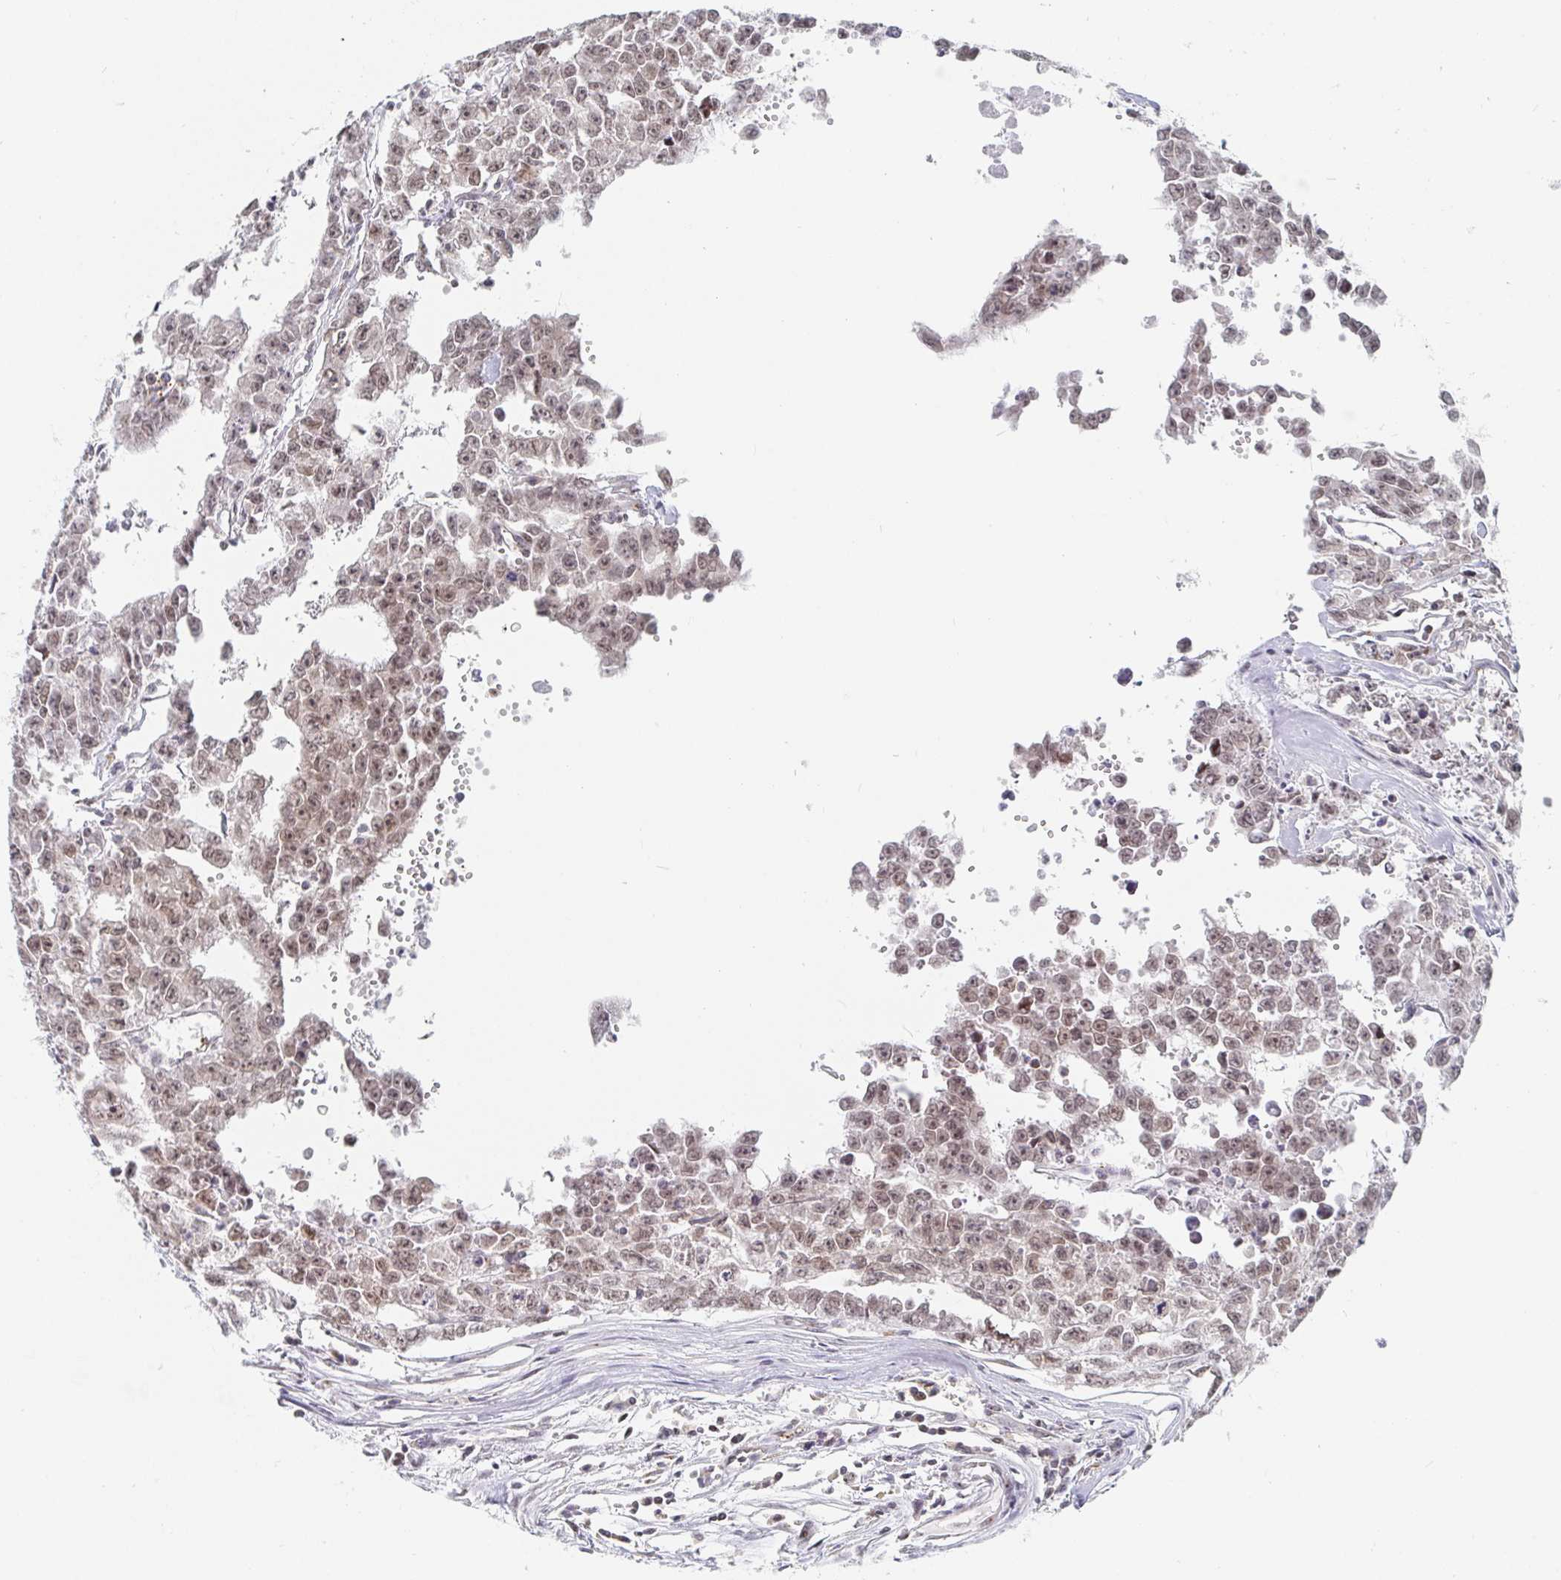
{"staining": {"intensity": "weak", "quantity": ">75%", "location": "nuclear"}, "tissue": "testis cancer", "cell_type": "Tumor cells", "image_type": "cancer", "snomed": [{"axis": "morphology", "description": "Carcinoma, Embryonal, NOS"}, {"axis": "morphology", "description": "Teratoma, malignant, NOS"}, {"axis": "topography", "description": "Testis"}], "caption": "Testis teratoma (malignant) stained with DAB (3,3'-diaminobenzidine) immunohistochemistry (IHC) reveals low levels of weak nuclear positivity in about >75% of tumor cells.", "gene": "CHD2", "patient": {"sex": "male", "age": 24}}